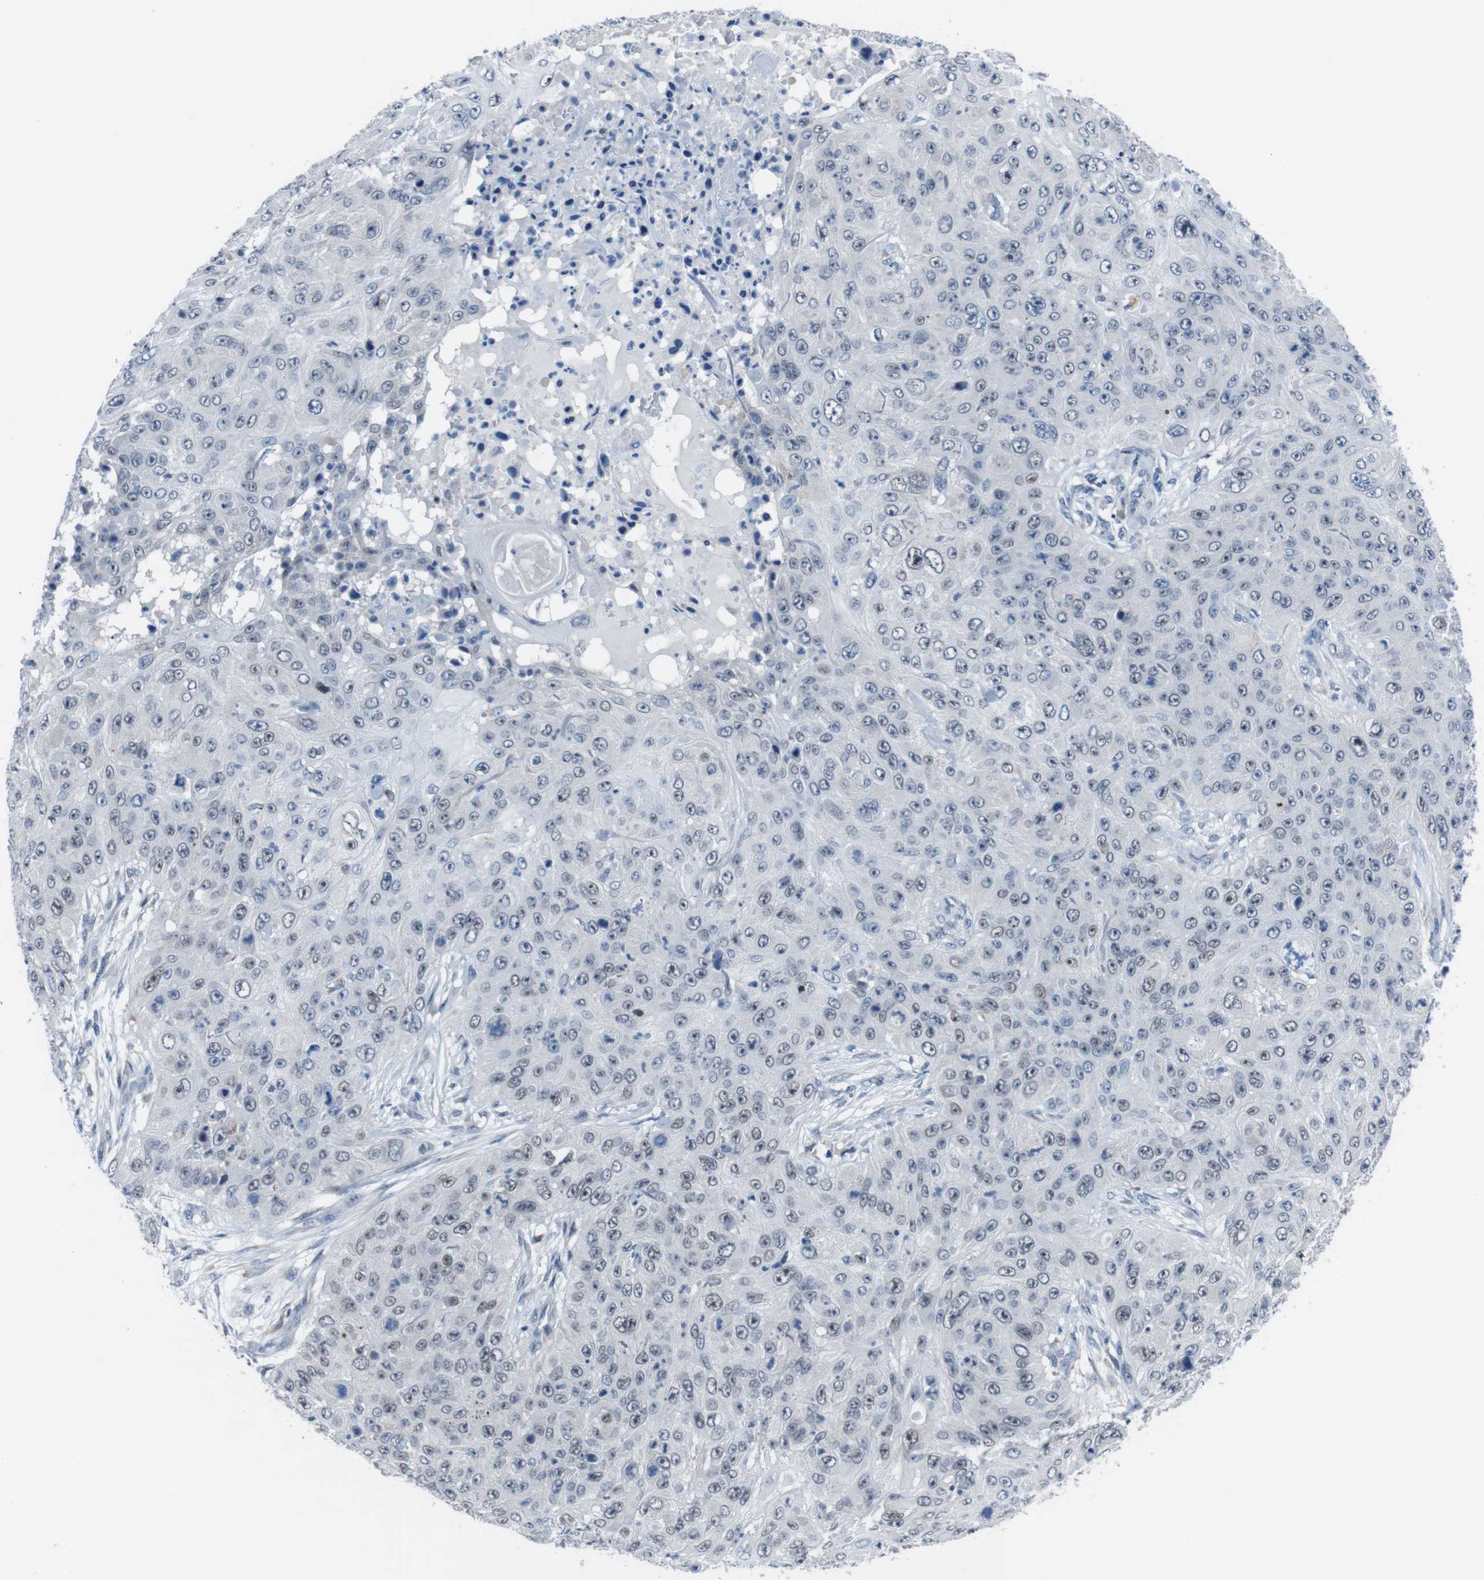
{"staining": {"intensity": "negative", "quantity": "none", "location": "none"}, "tissue": "skin cancer", "cell_type": "Tumor cells", "image_type": "cancer", "snomed": [{"axis": "morphology", "description": "Squamous cell carcinoma, NOS"}, {"axis": "topography", "description": "Skin"}], "caption": "There is no significant staining in tumor cells of skin cancer.", "gene": "CDH22", "patient": {"sex": "female", "age": 80}}